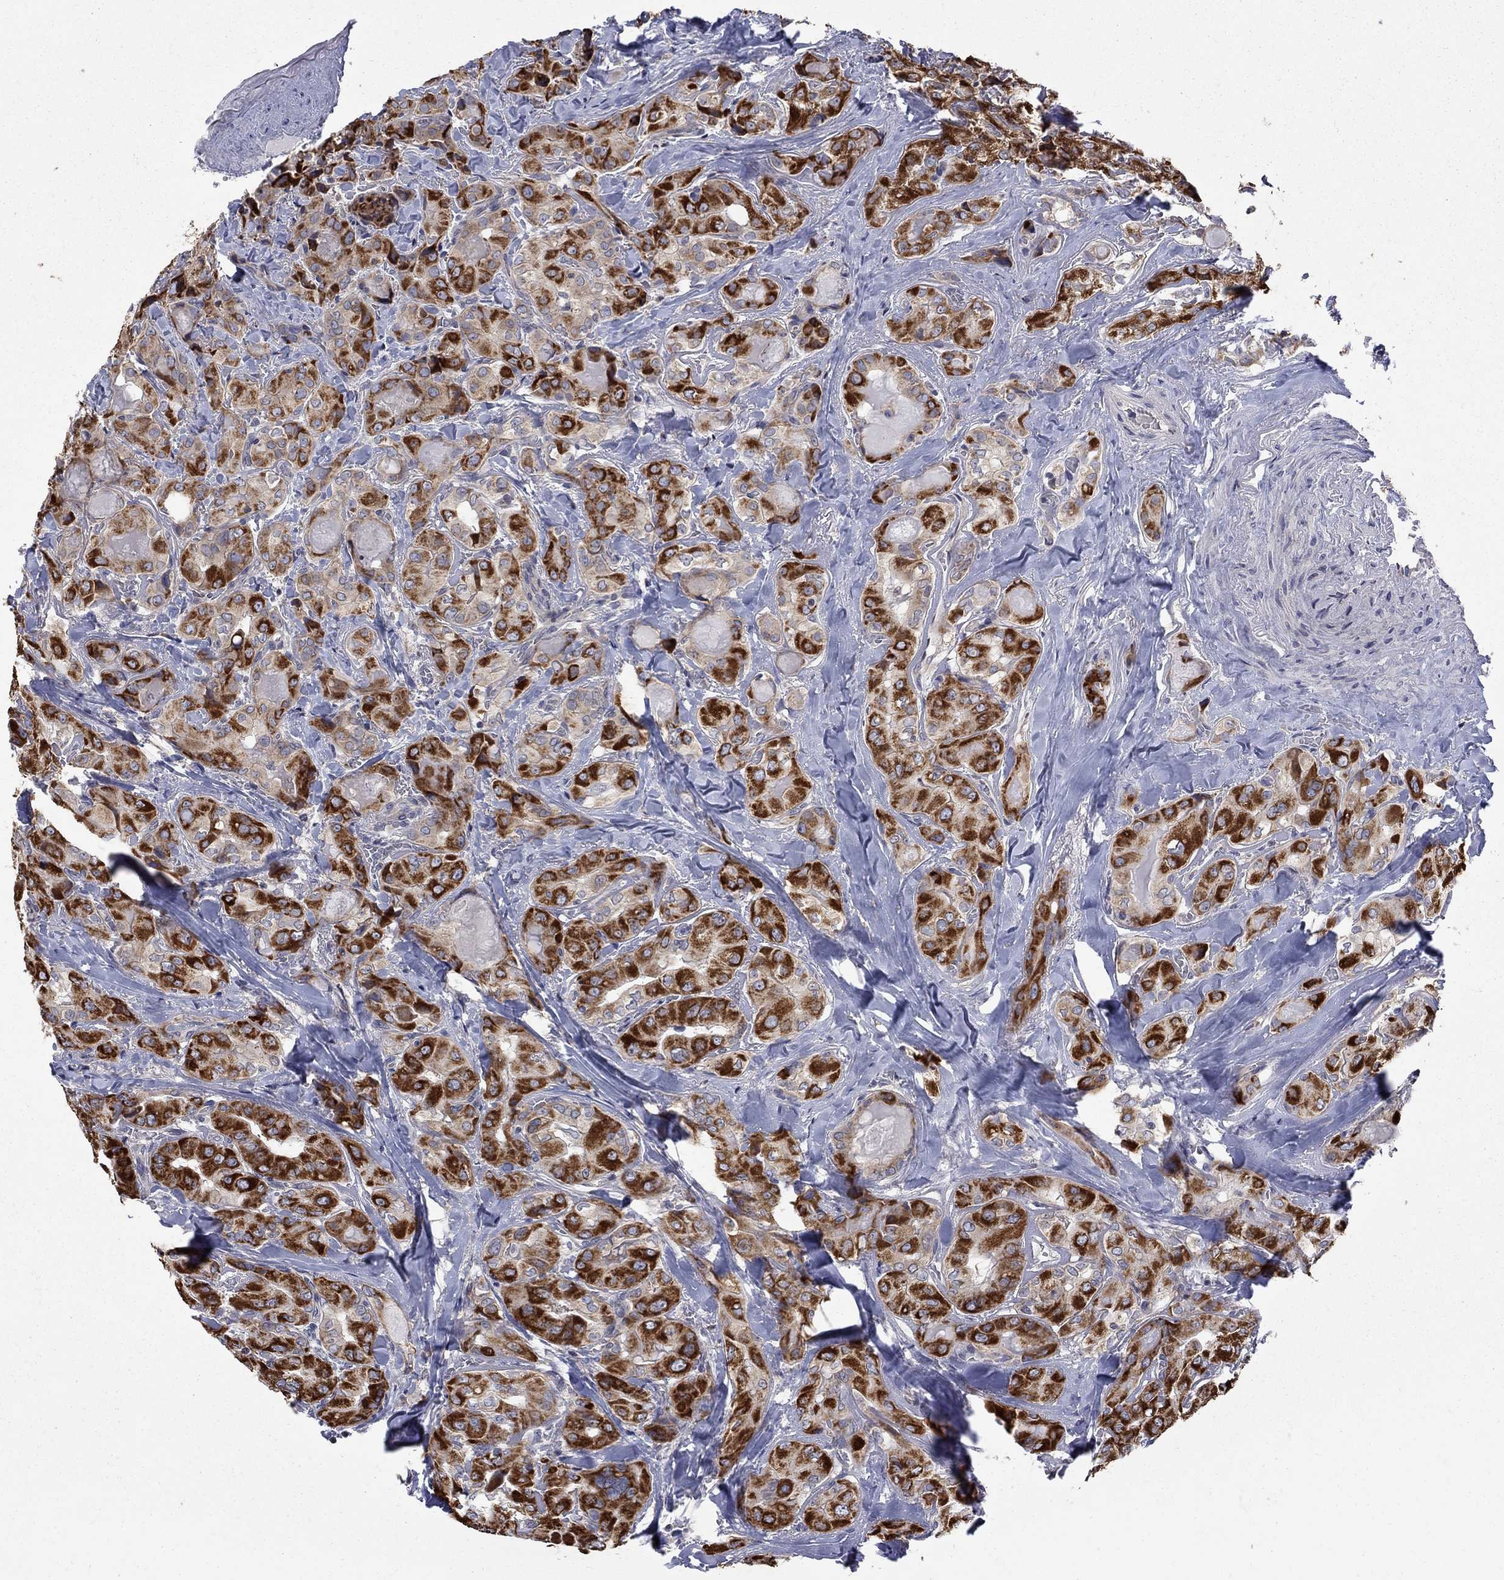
{"staining": {"intensity": "strong", "quantity": ">75%", "location": "cytoplasmic/membranous"}, "tissue": "thyroid cancer", "cell_type": "Tumor cells", "image_type": "cancer", "snomed": [{"axis": "morphology", "description": "Normal tissue, NOS"}, {"axis": "morphology", "description": "Papillary adenocarcinoma, NOS"}, {"axis": "topography", "description": "Thyroid gland"}], "caption": "Tumor cells reveal high levels of strong cytoplasmic/membranous staining in about >75% of cells in human thyroid cancer (papillary adenocarcinoma).", "gene": "SH2B1", "patient": {"sex": "female", "age": 66}}